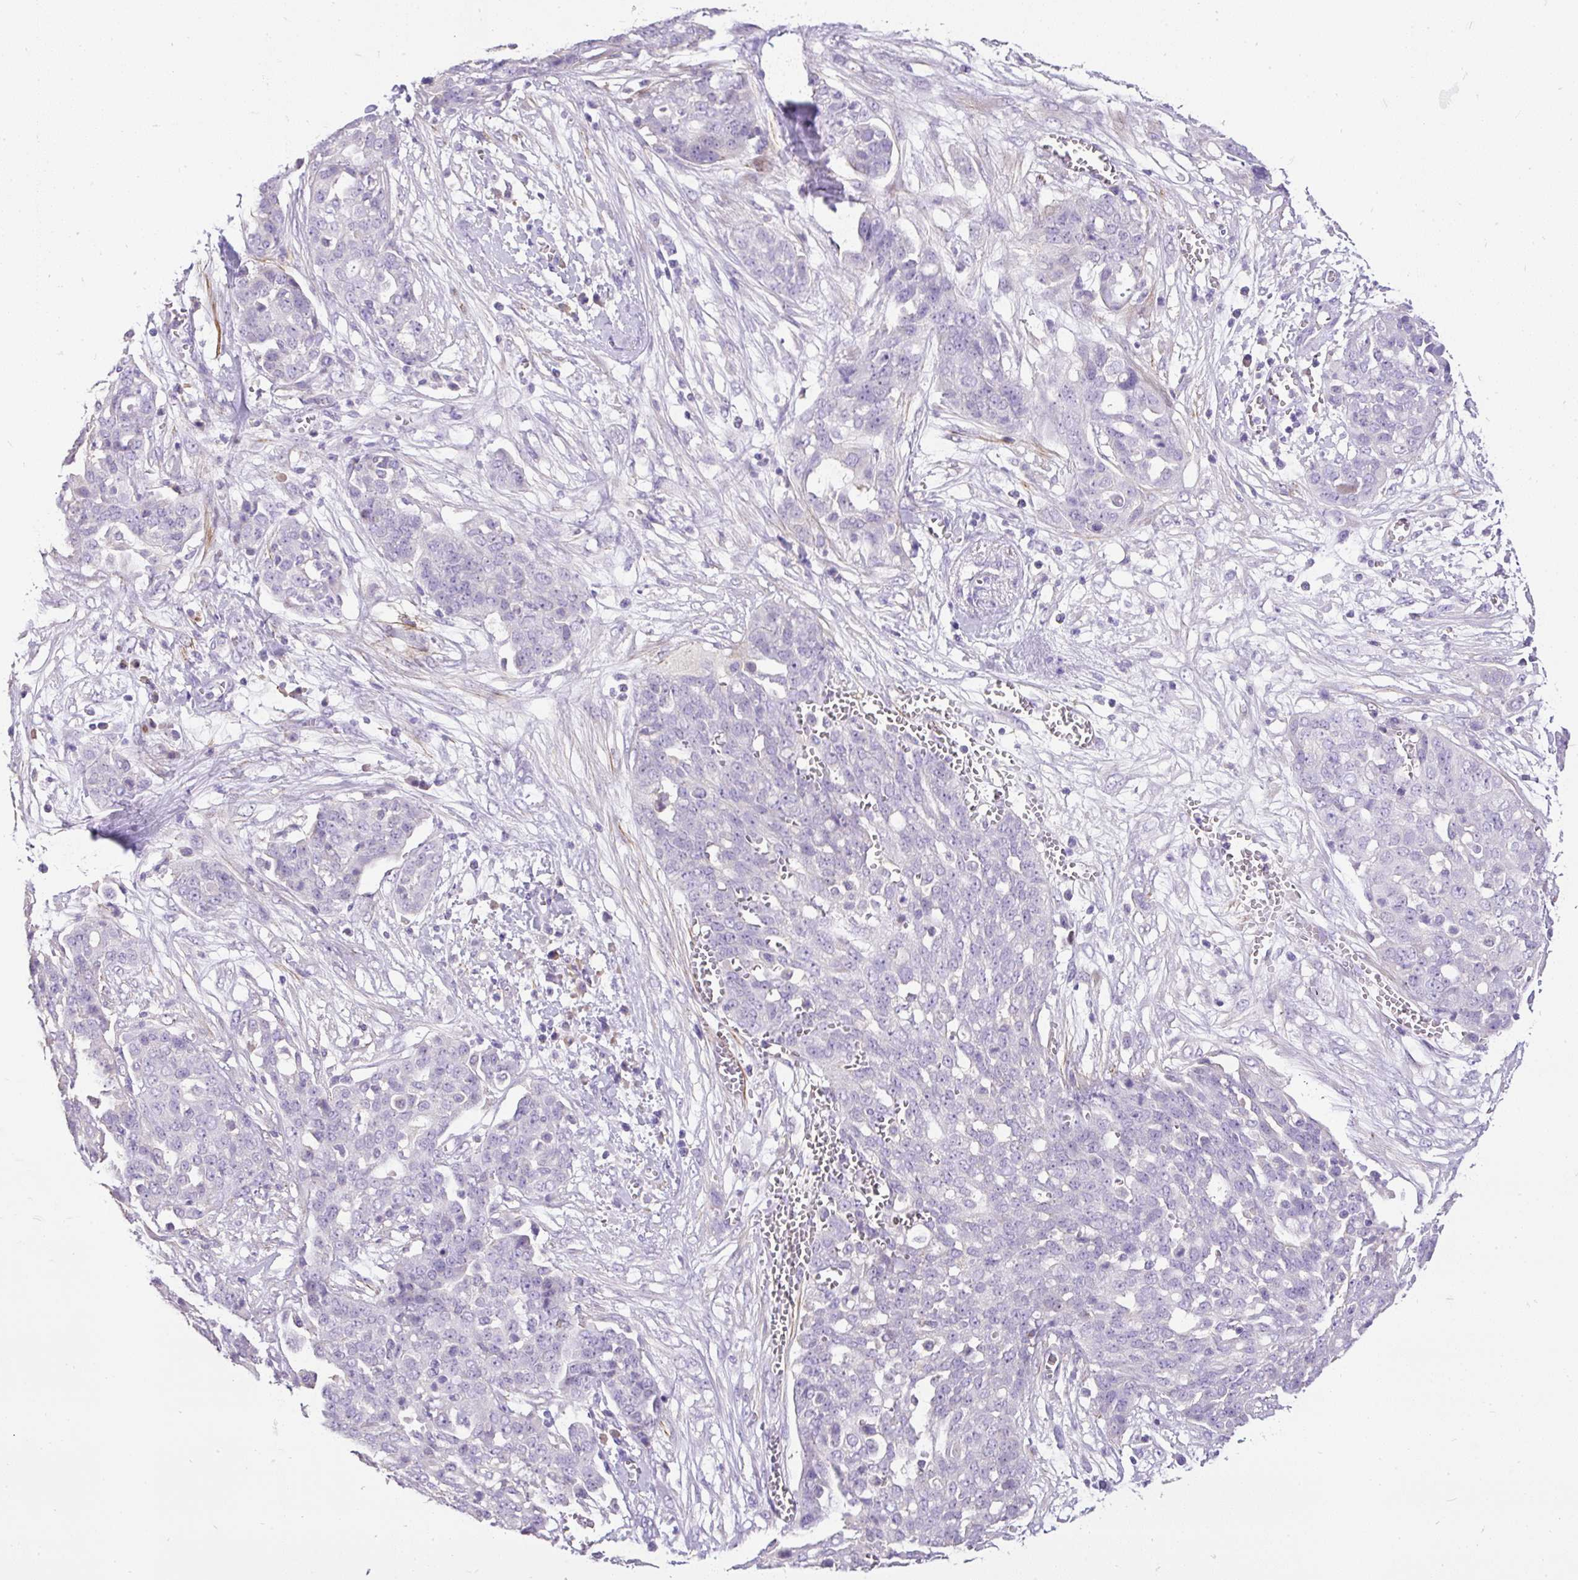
{"staining": {"intensity": "negative", "quantity": "none", "location": "none"}, "tissue": "ovarian cancer", "cell_type": "Tumor cells", "image_type": "cancer", "snomed": [{"axis": "morphology", "description": "Cystadenocarcinoma, serous, NOS"}, {"axis": "topography", "description": "Soft tissue"}, {"axis": "topography", "description": "Ovary"}], "caption": "The IHC micrograph has no significant staining in tumor cells of ovarian cancer tissue.", "gene": "GBX1", "patient": {"sex": "female", "age": 57}}